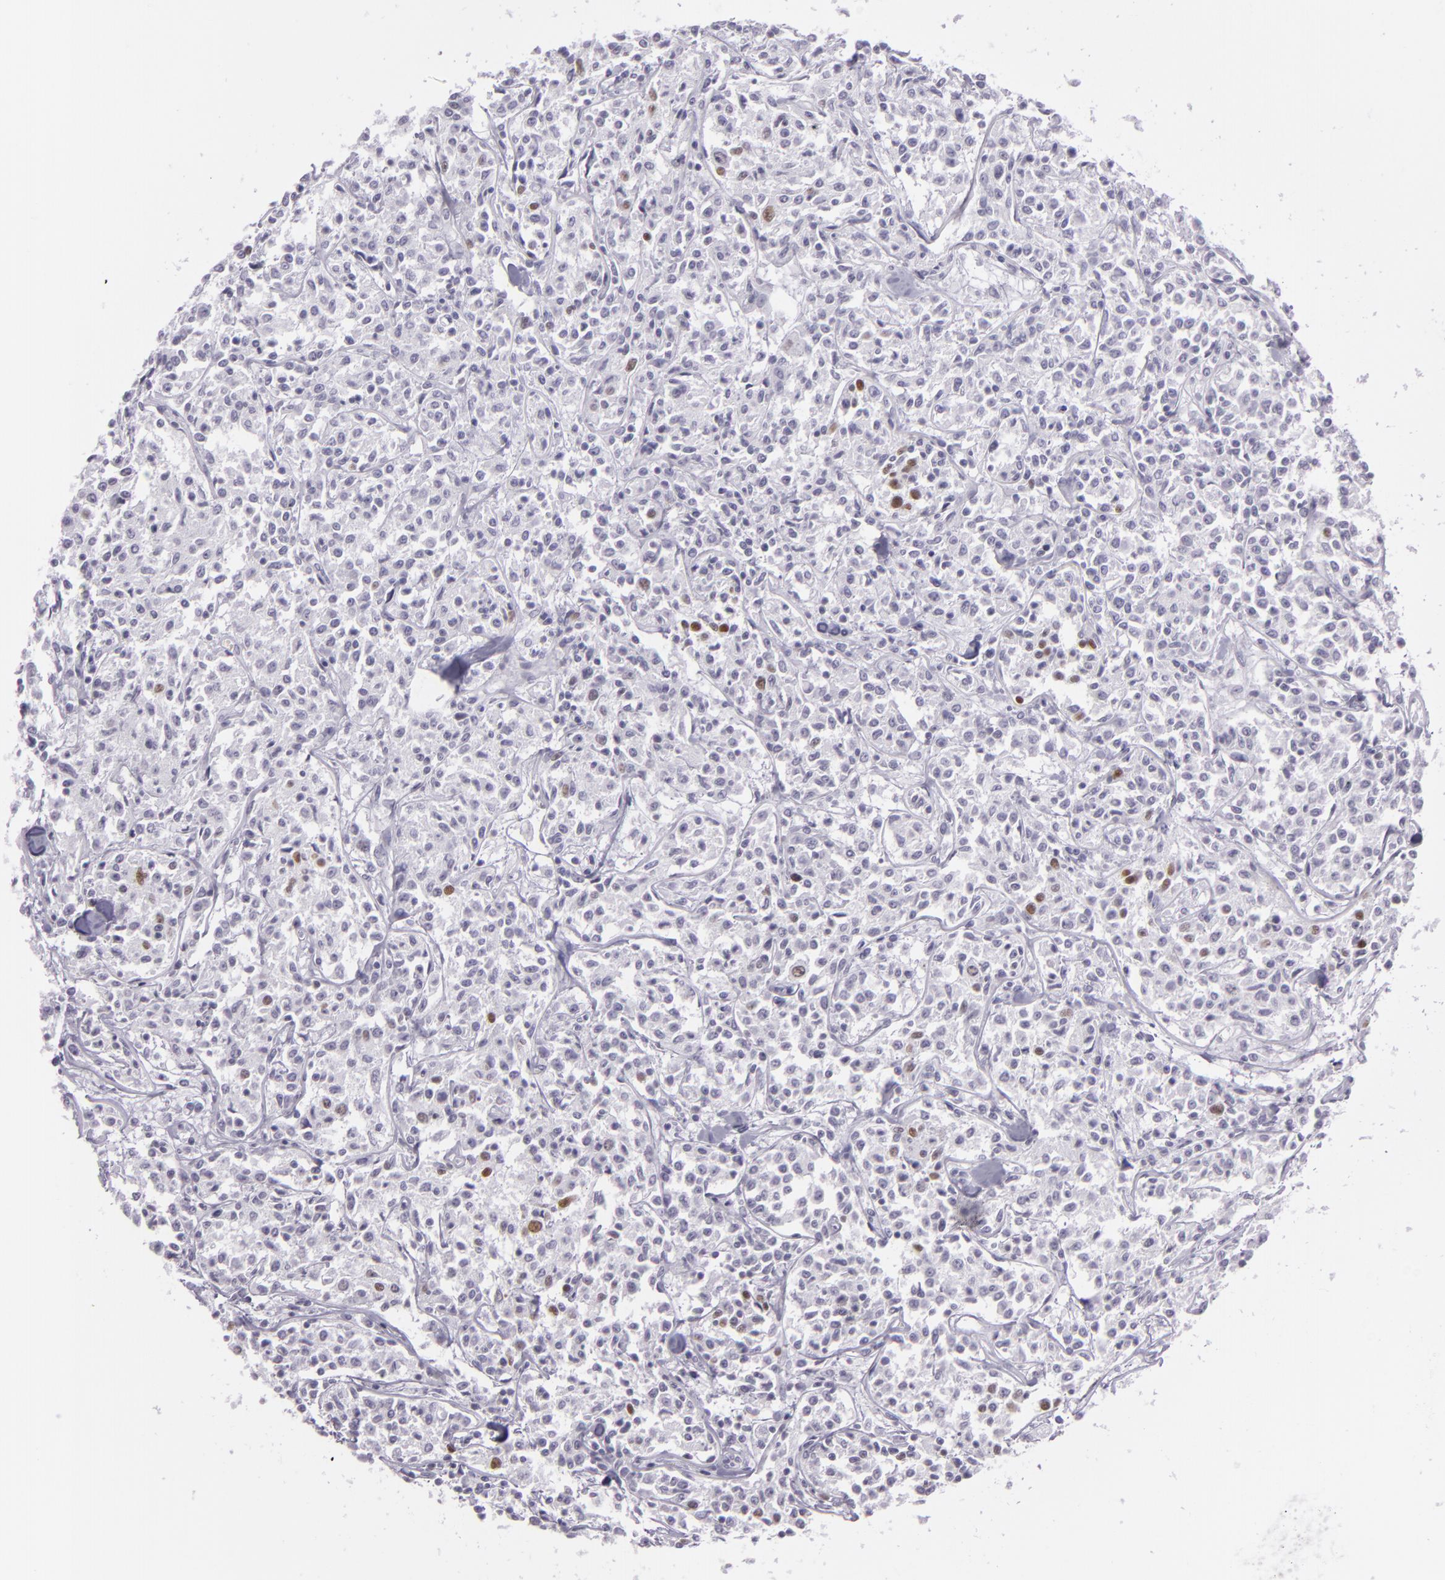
{"staining": {"intensity": "weak", "quantity": "<25%", "location": "nuclear"}, "tissue": "lymphoma", "cell_type": "Tumor cells", "image_type": "cancer", "snomed": [{"axis": "morphology", "description": "Malignant lymphoma, non-Hodgkin's type, Low grade"}, {"axis": "topography", "description": "Small intestine"}], "caption": "High magnification brightfield microscopy of low-grade malignant lymphoma, non-Hodgkin's type stained with DAB (3,3'-diaminobenzidine) (brown) and counterstained with hematoxylin (blue): tumor cells show no significant positivity.", "gene": "MCM3", "patient": {"sex": "female", "age": 59}}